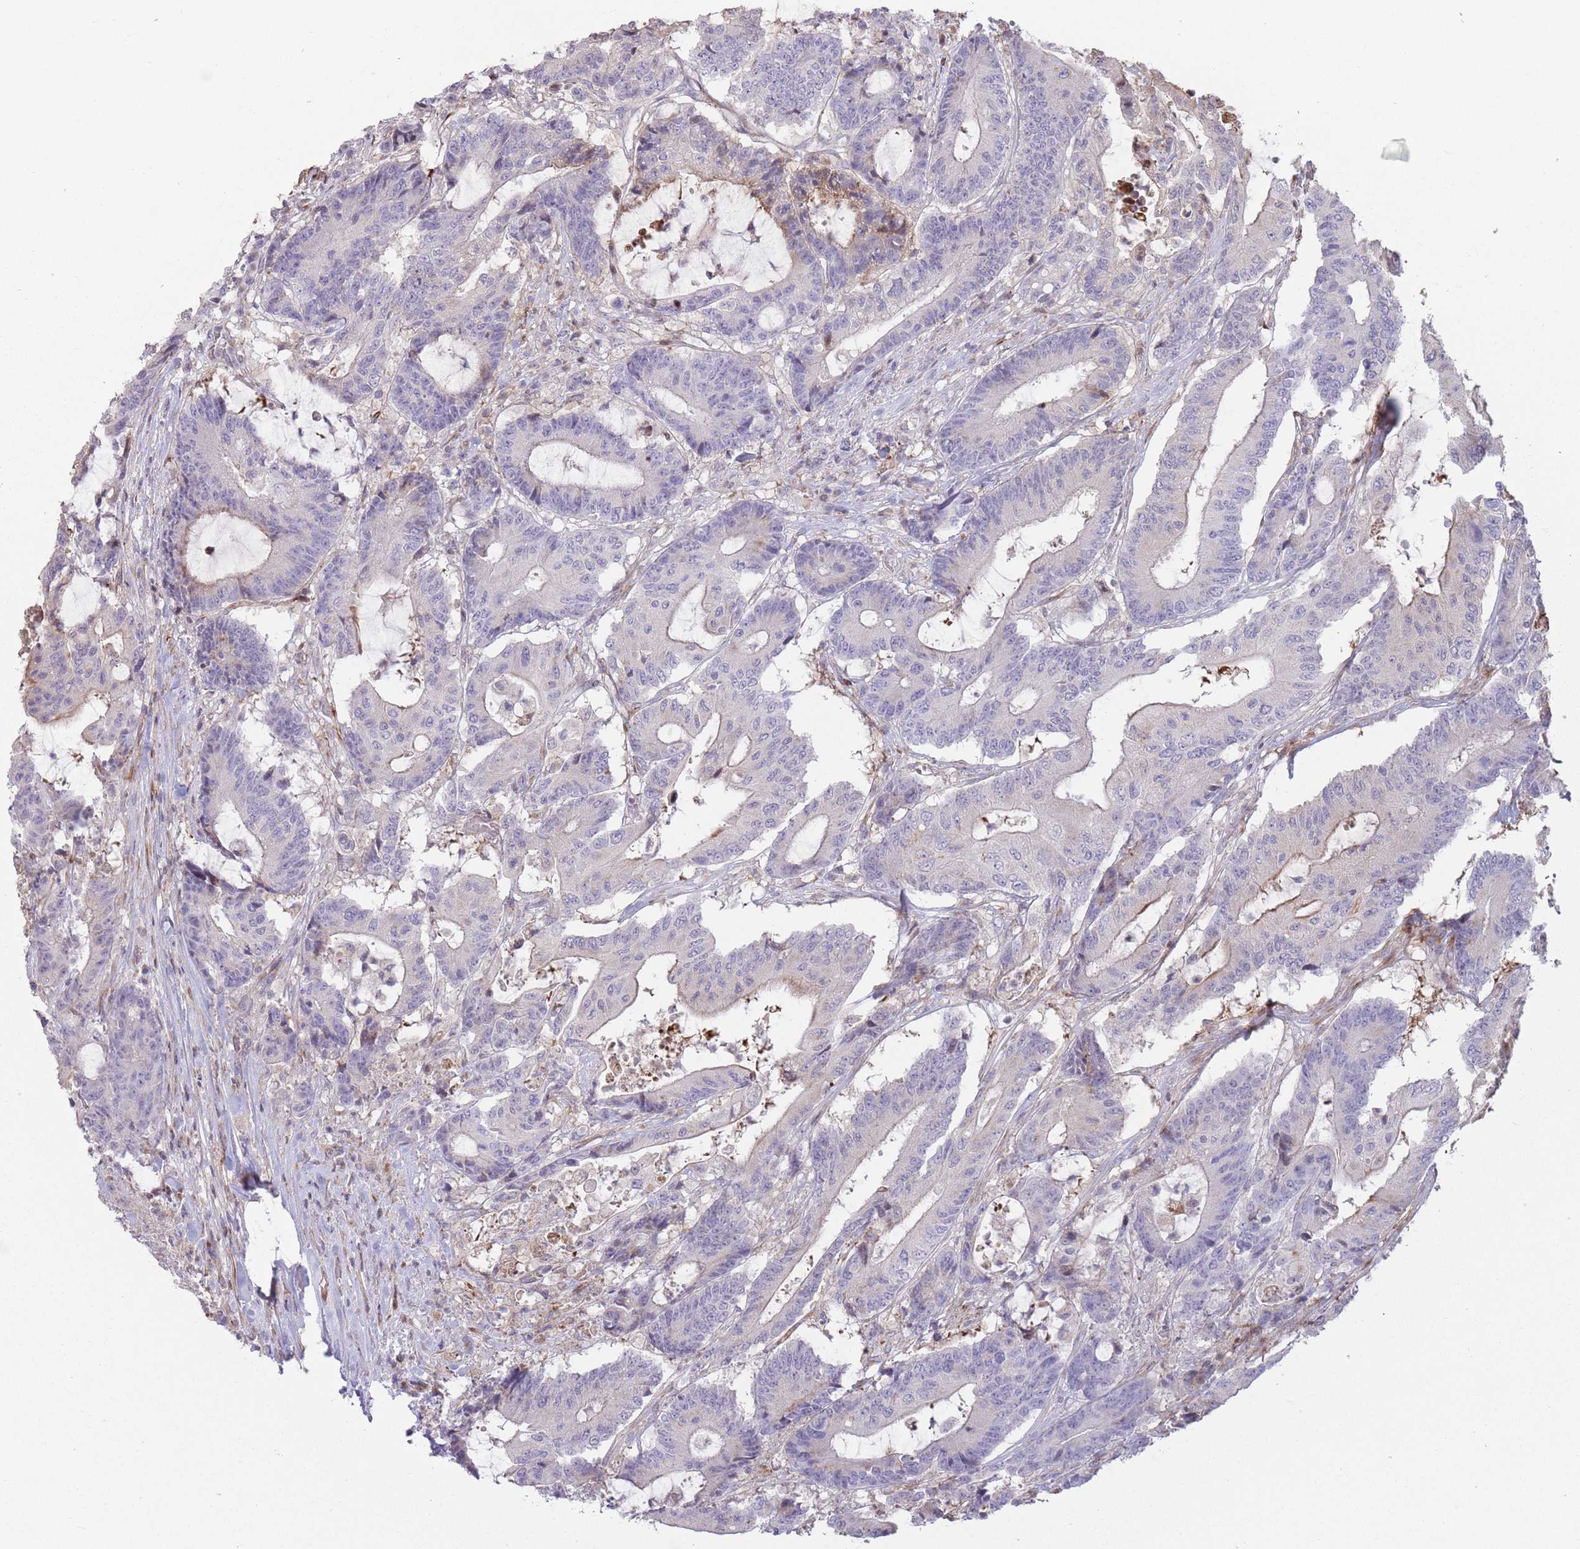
{"staining": {"intensity": "negative", "quantity": "none", "location": "none"}, "tissue": "colorectal cancer", "cell_type": "Tumor cells", "image_type": "cancer", "snomed": [{"axis": "morphology", "description": "Adenocarcinoma, NOS"}, {"axis": "topography", "description": "Colon"}], "caption": "Adenocarcinoma (colorectal) was stained to show a protein in brown. There is no significant staining in tumor cells.", "gene": "PPP3R2", "patient": {"sex": "female", "age": 84}}